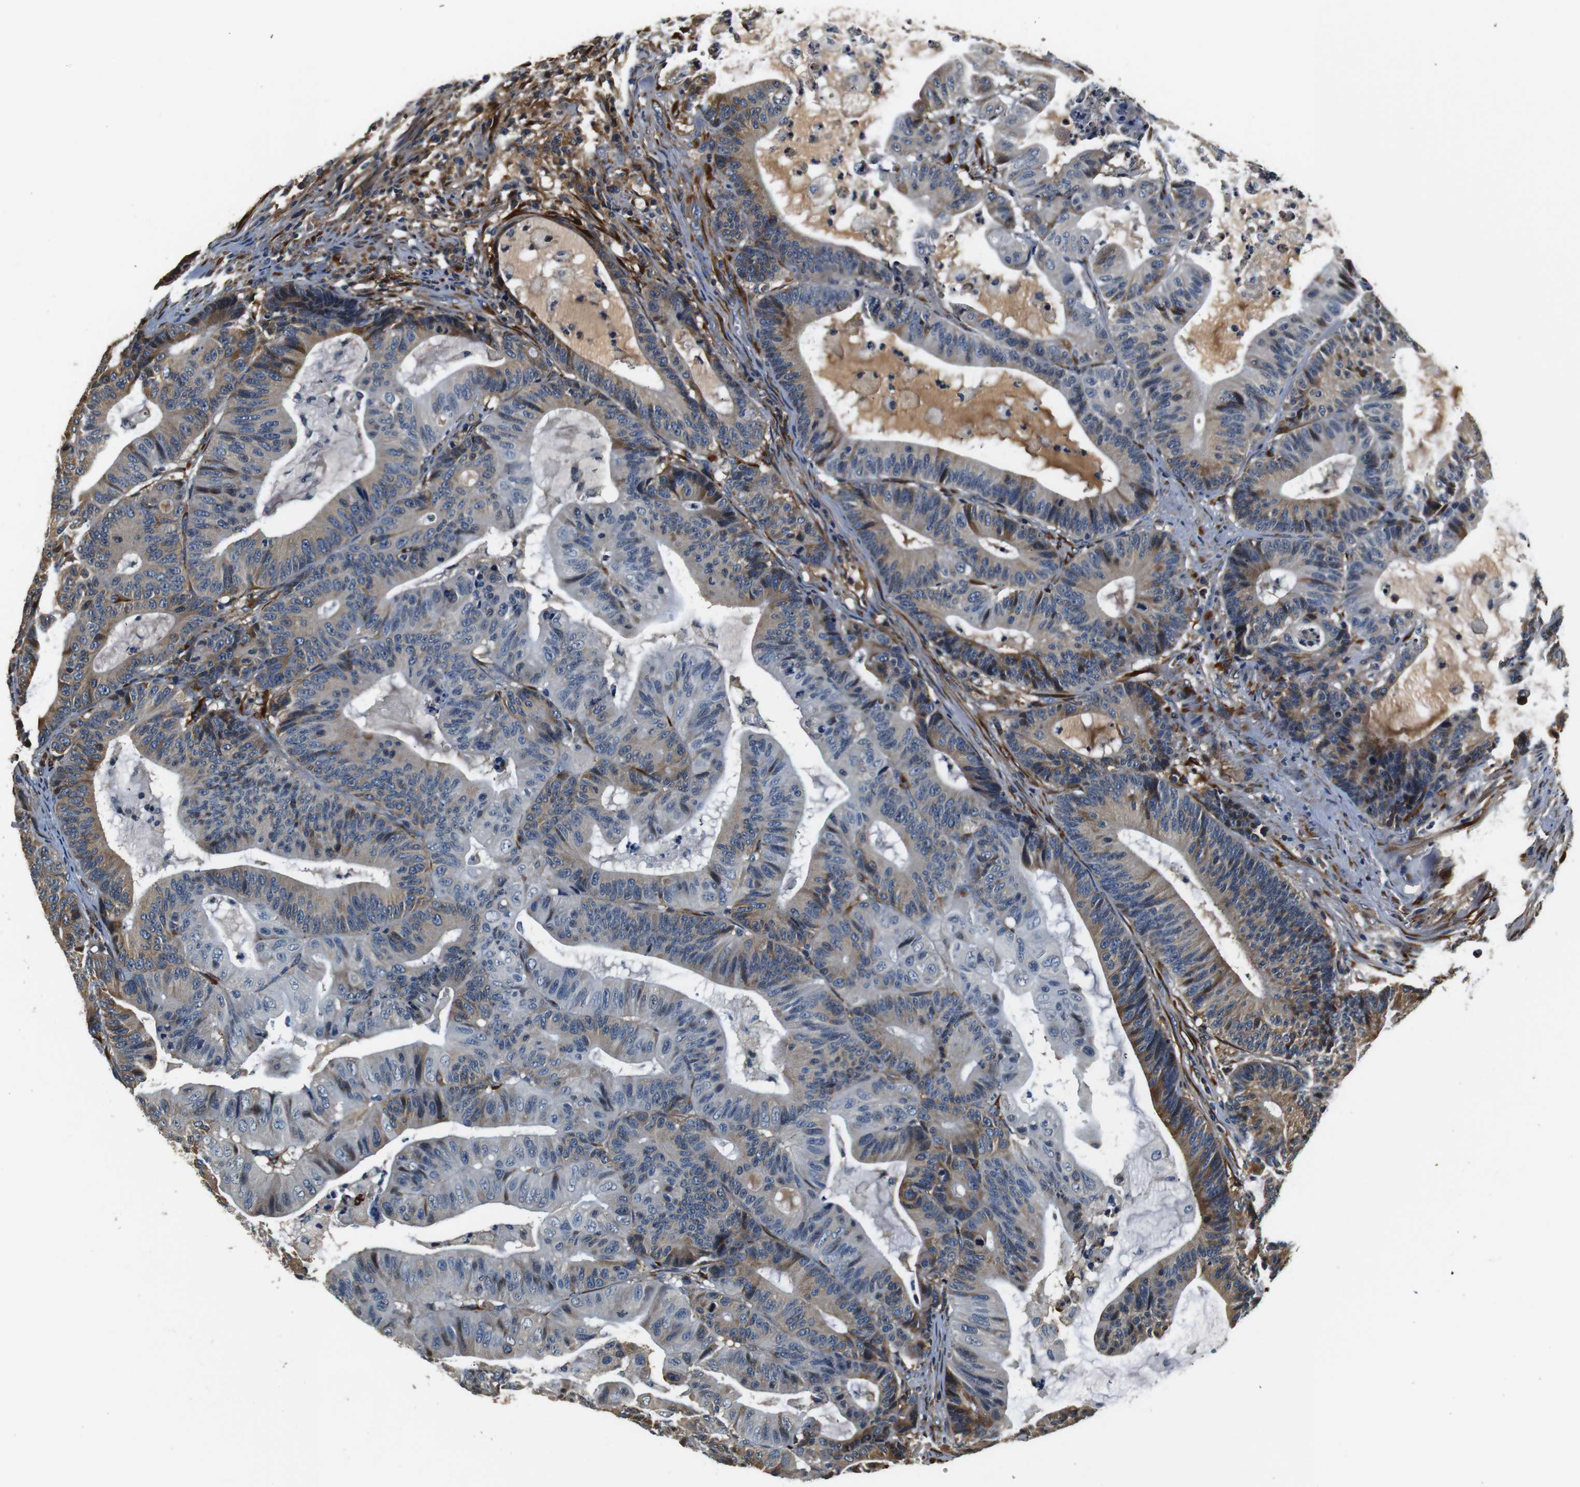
{"staining": {"intensity": "moderate", "quantity": "25%-75%", "location": "cytoplasmic/membranous"}, "tissue": "colorectal cancer", "cell_type": "Tumor cells", "image_type": "cancer", "snomed": [{"axis": "morphology", "description": "Adenocarcinoma, NOS"}, {"axis": "topography", "description": "Colon"}], "caption": "The histopathology image reveals staining of colorectal adenocarcinoma, revealing moderate cytoplasmic/membranous protein positivity (brown color) within tumor cells.", "gene": "COL1A1", "patient": {"sex": "female", "age": 84}}